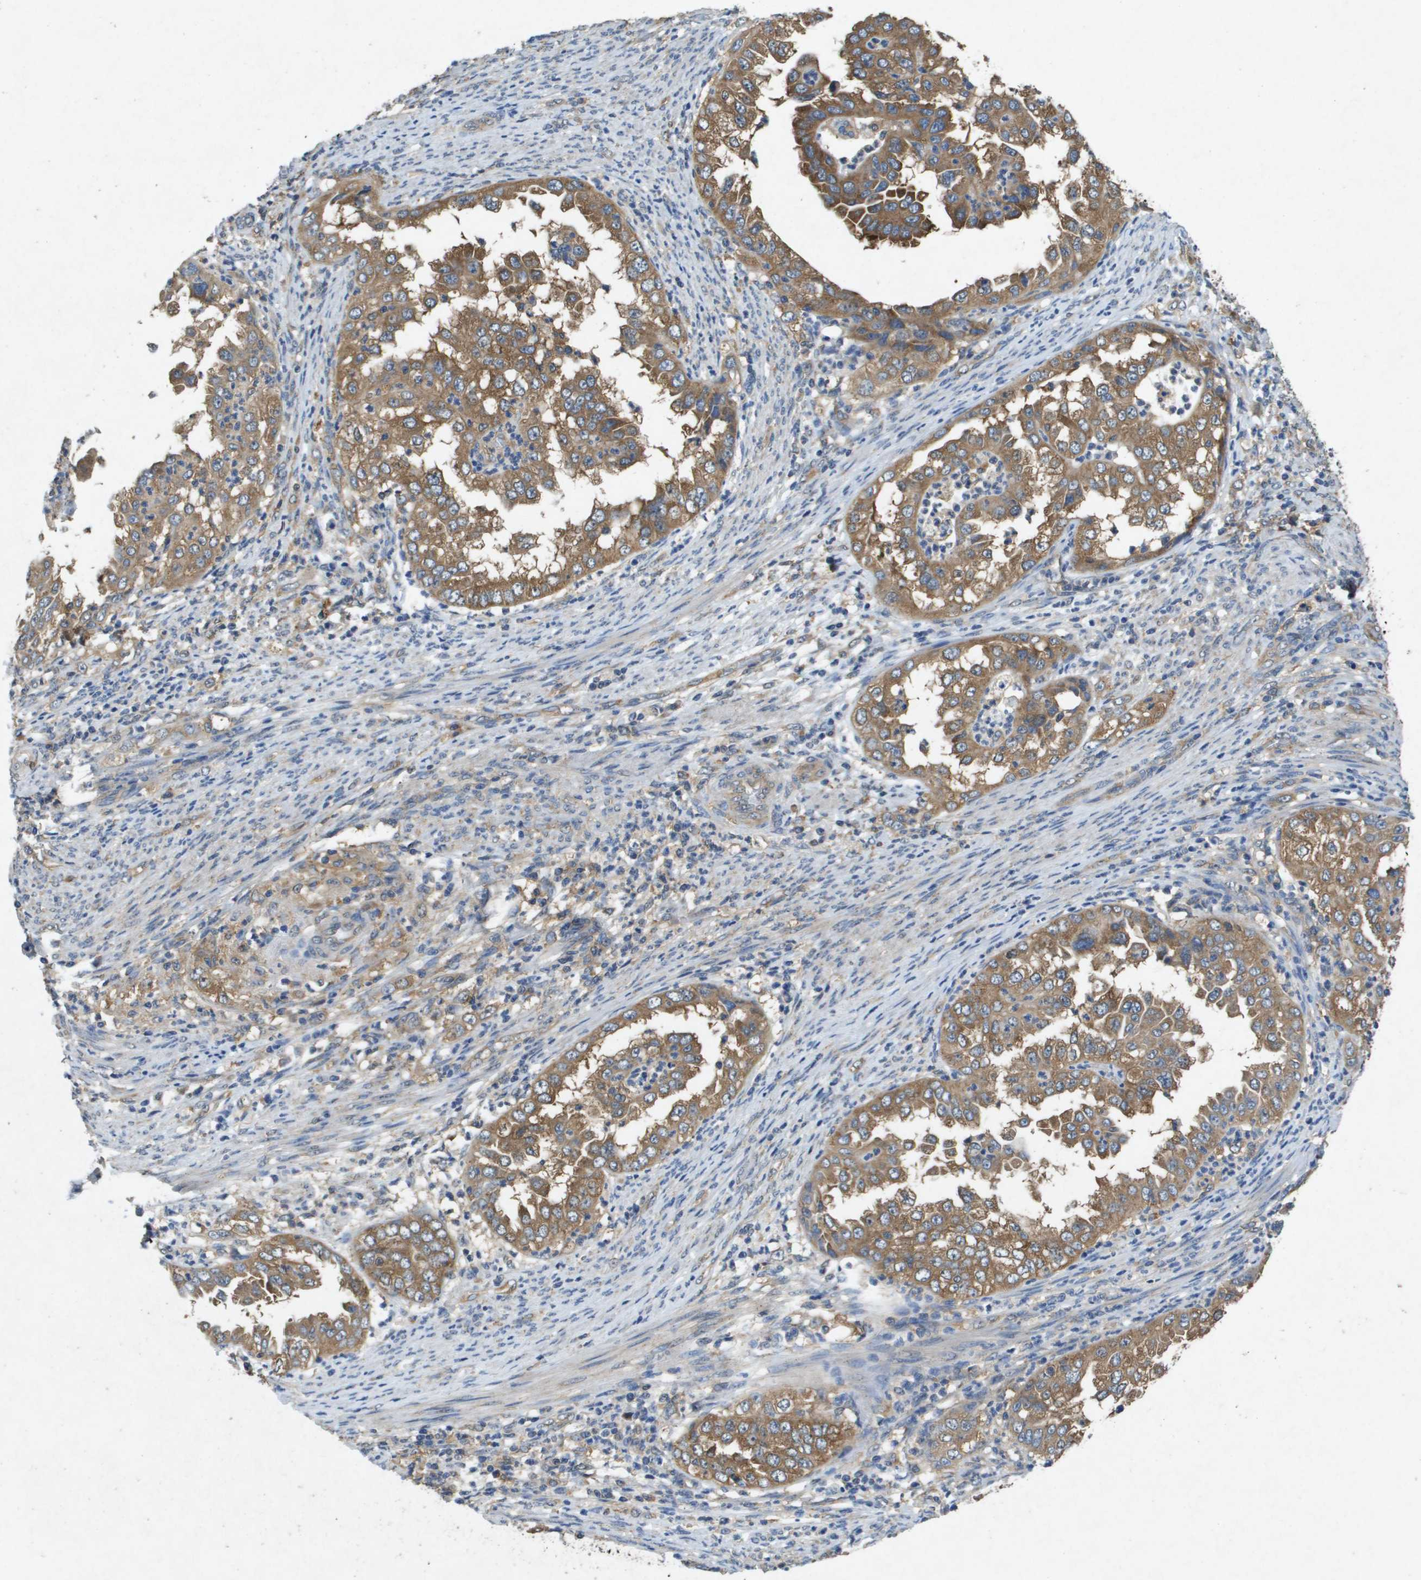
{"staining": {"intensity": "moderate", "quantity": ">75%", "location": "cytoplasmic/membranous"}, "tissue": "endometrial cancer", "cell_type": "Tumor cells", "image_type": "cancer", "snomed": [{"axis": "morphology", "description": "Adenocarcinoma, NOS"}, {"axis": "topography", "description": "Endometrium"}], "caption": "Immunohistochemistry (DAB) staining of endometrial cancer displays moderate cytoplasmic/membranous protein staining in about >75% of tumor cells. The protein is stained brown, and the nuclei are stained in blue (DAB IHC with brightfield microscopy, high magnification).", "gene": "PTPRT", "patient": {"sex": "female", "age": 85}}